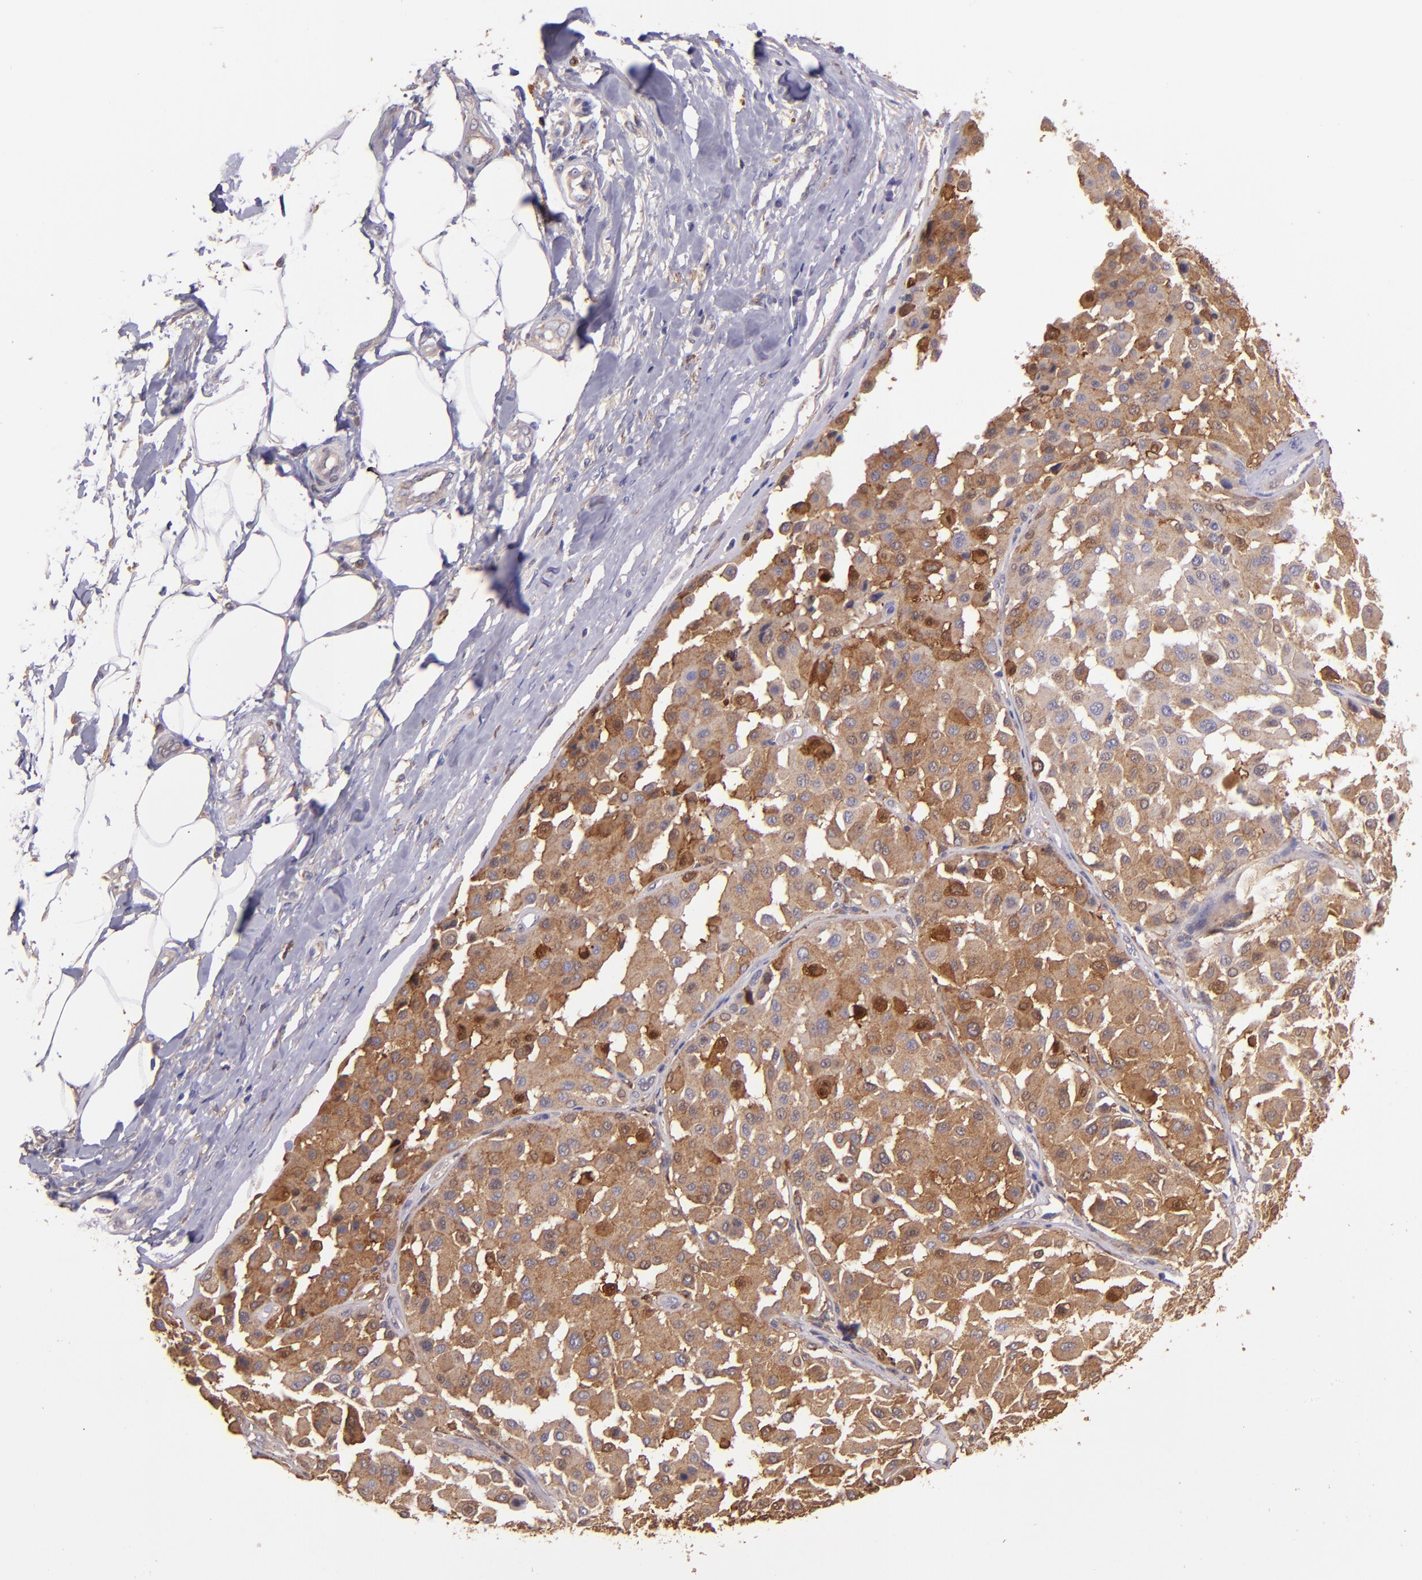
{"staining": {"intensity": "moderate", "quantity": ">75%", "location": "cytoplasmic/membranous"}, "tissue": "melanoma", "cell_type": "Tumor cells", "image_type": "cancer", "snomed": [{"axis": "morphology", "description": "Malignant melanoma, Metastatic site"}, {"axis": "topography", "description": "Soft tissue"}], "caption": "An immunohistochemistry micrograph of neoplastic tissue is shown. Protein staining in brown shows moderate cytoplasmic/membranous positivity in malignant melanoma (metastatic site) within tumor cells.", "gene": "WASHC1", "patient": {"sex": "male", "age": 41}}